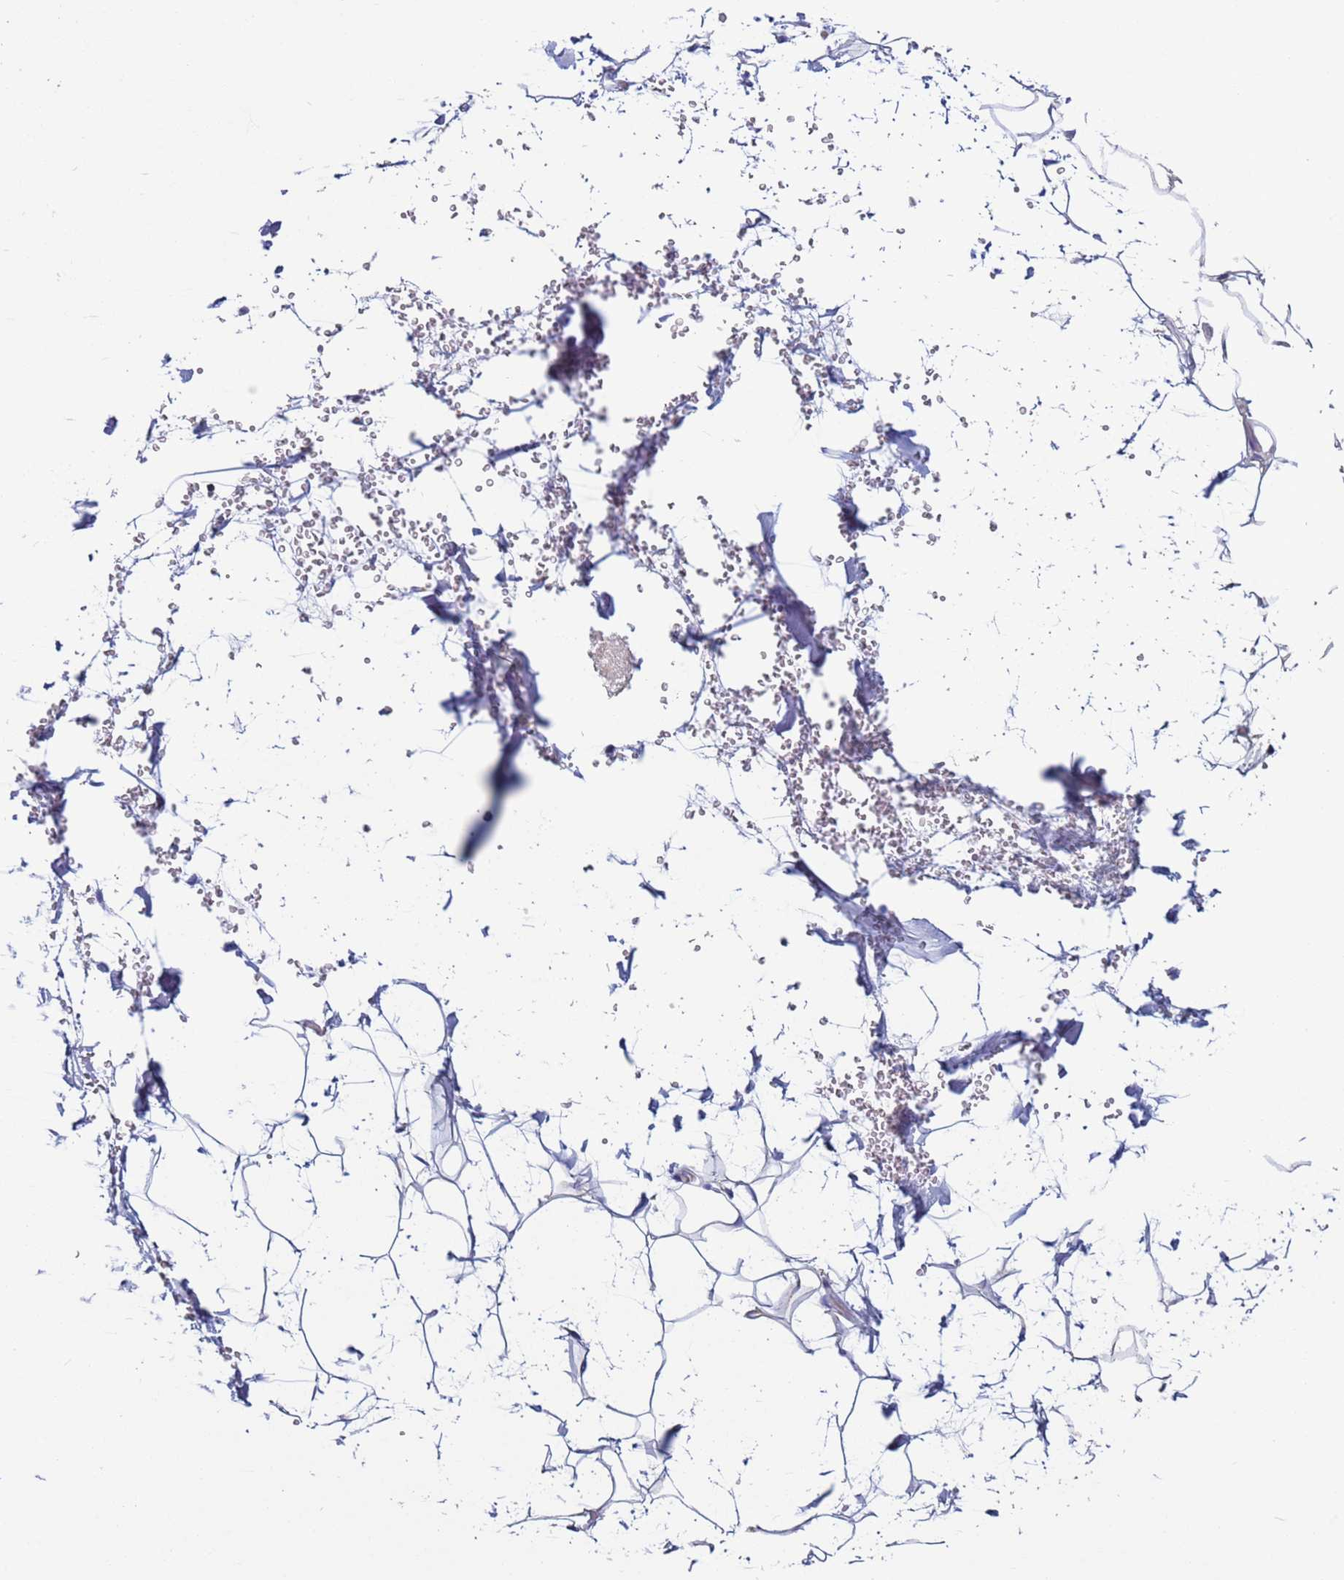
{"staining": {"intensity": "negative", "quantity": "none", "location": "none"}, "tissue": "adipose tissue", "cell_type": "Adipocytes", "image_type": "normal", "snomed": [{"axis": "morphology", "description": "Normal tissue, NOS"}, {"axis": "topography", "description": "Breast"}], "caption": "Protein analysis of benign adipose tissue reveals no significant staining in adipocytes. The staining was performed using DAB (3,3'-diaminobenzidine) to visualize the protein expression in brown, while the nuclei were stained in blue with hematoxylin (Magnification: 20x).", "gene": "ZBTB39", "patient": {"sex": "female", "age": 26}}